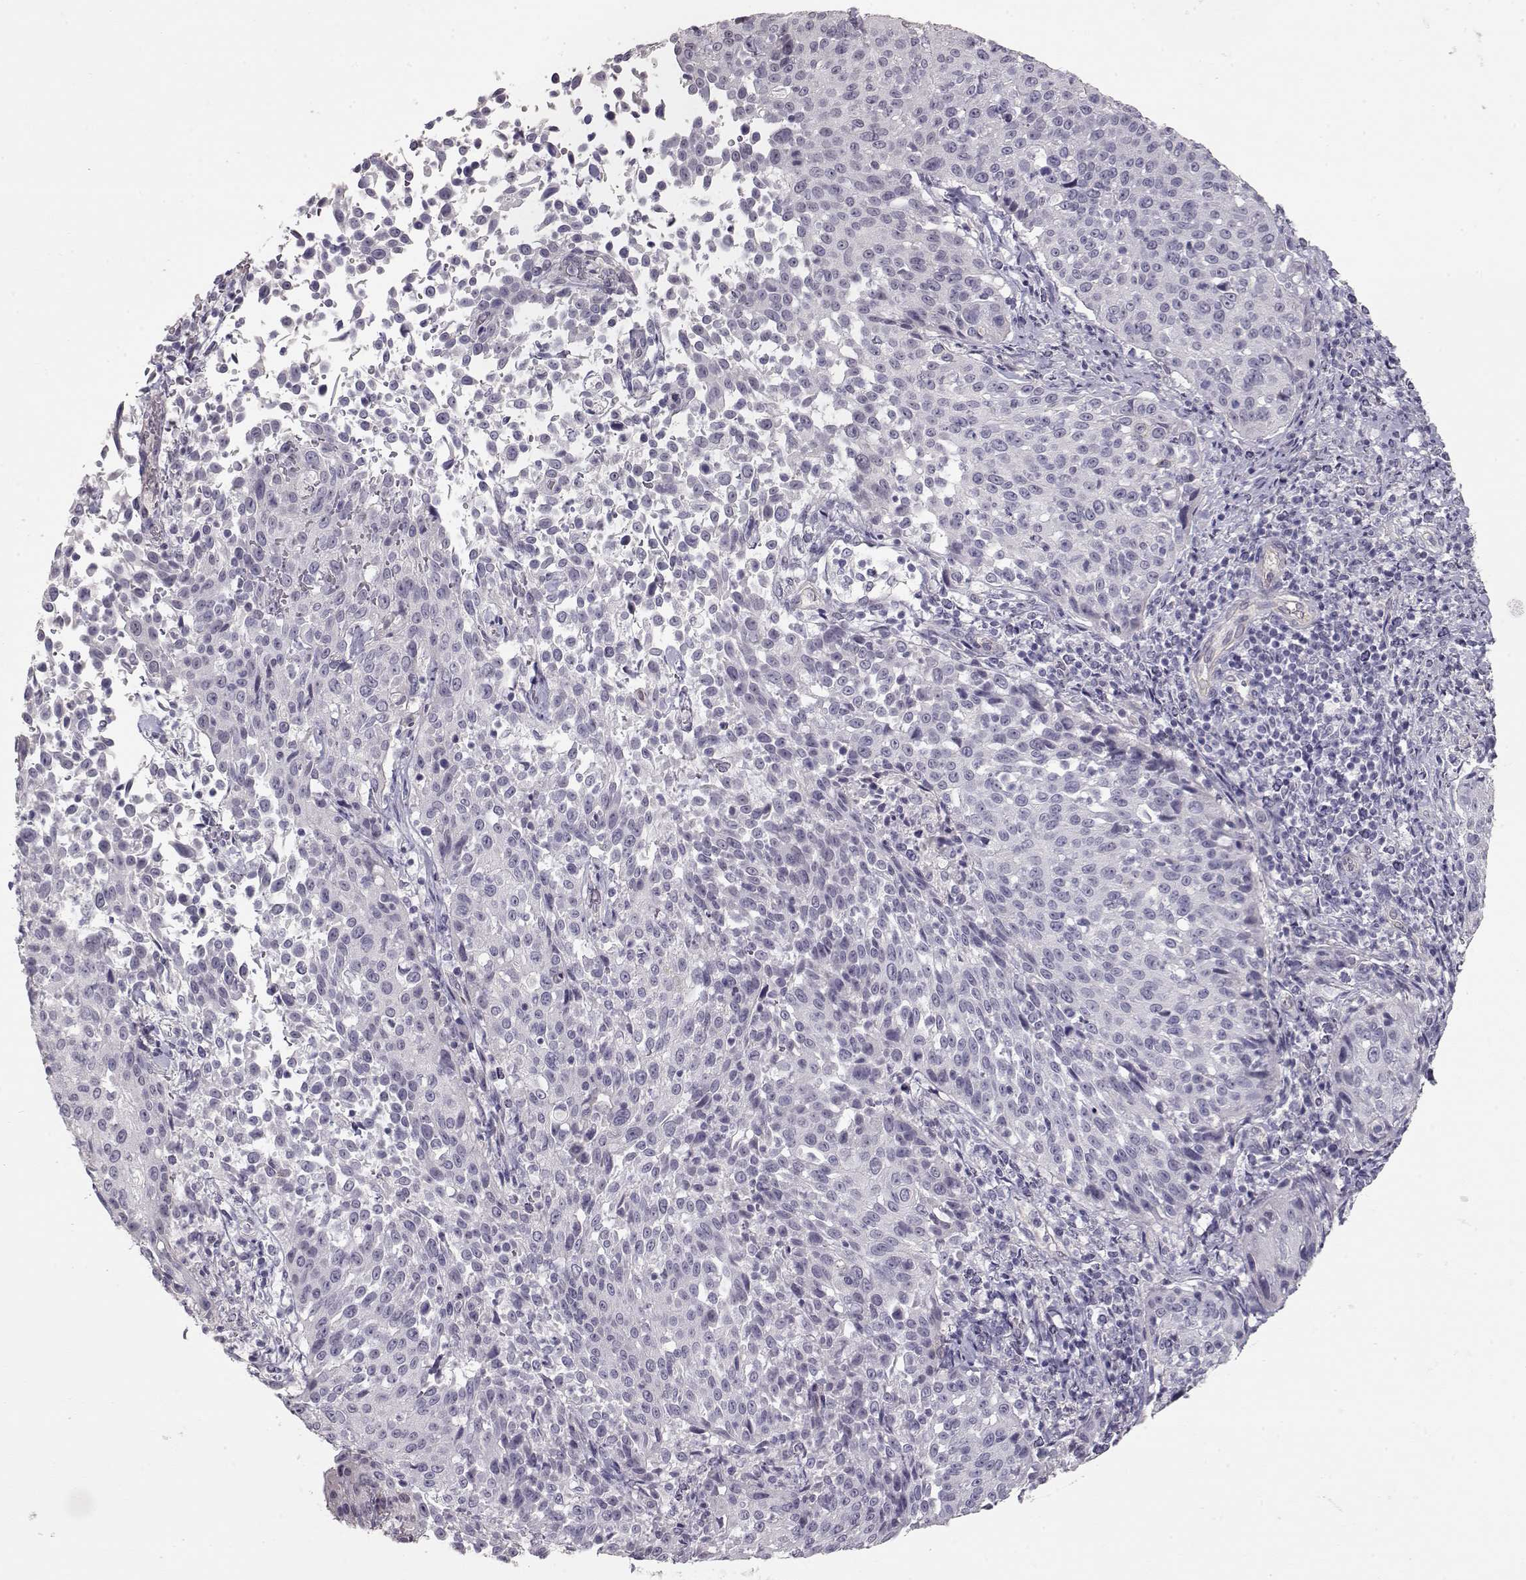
{"staining": {"intensity": "negative", "quantity": "none", "location": "none"}, "tissue": "cervical cancer", "cell_type": "Tumor cells", "image_type": "cancer", "snomed": [{"axis": "morphology", "description": "Squamous cell carcinoma, NOS"}, {"axis": "topography", "description": "Cervix"}], "caption": "An immunohistochemistry histopathology image of cervical cancer (squamous cell carcinoma) is shown. There is no staining in tumor cells of cervical cancer (squamous cell carcinoma). Brightfield microscopy of immunohistochemistry stained with DAB (3,3'-diaminobenzidine) (brown) and hematoxylin (blue), captured at high magnification.", "gene": "SLC18A1", "patient": {"sex": "female", "age": 26}}